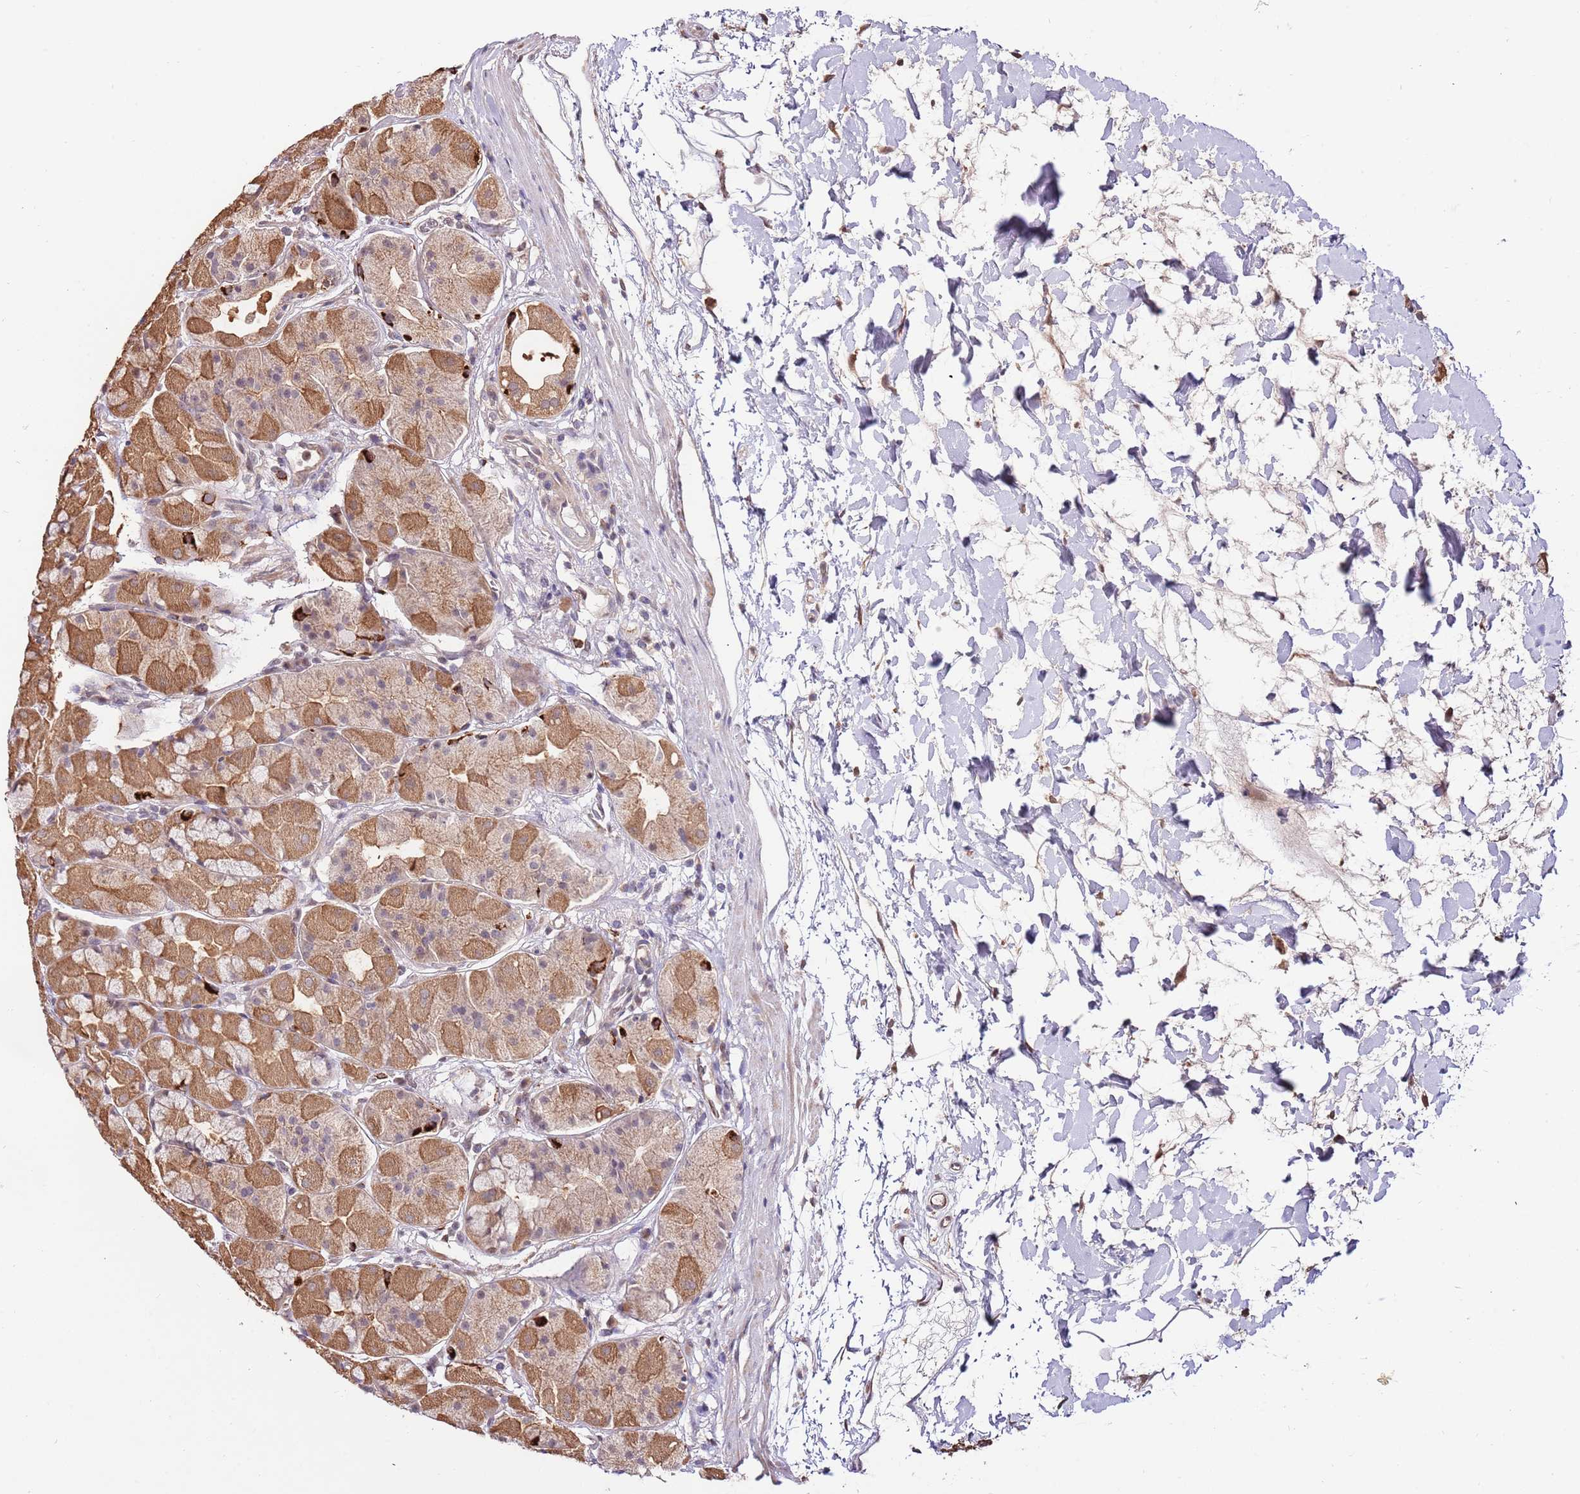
{"staining": {"intensity": "moderate", "quantity": ">75%", "location": "cytoplasmic/membranous,nuclear"}, "tissue": "stomach", "cell_type": "Glandular cells", "image_type": "normal", "snomed": [{"axis": "morphology", "description": "Normal tissue, NOS"}, {"axis": "topography", "description": "Stomach"}], "caption": "Immunohistochemistry (IHC) staining of unremarkable stomach, which displays medium levels of moderate cytoplasmic/membranous,nuclear expression in approximately >75% of glandular cells indicating moderate cytoplasmic/membranous,nuclear protein positivity. The staining was performed using DAB (brown) for protein detection and nuclei were counterstained in hematoxylin (blue).", "gene": "RIF1", "patient": {"sex": "male", "age": 57}}